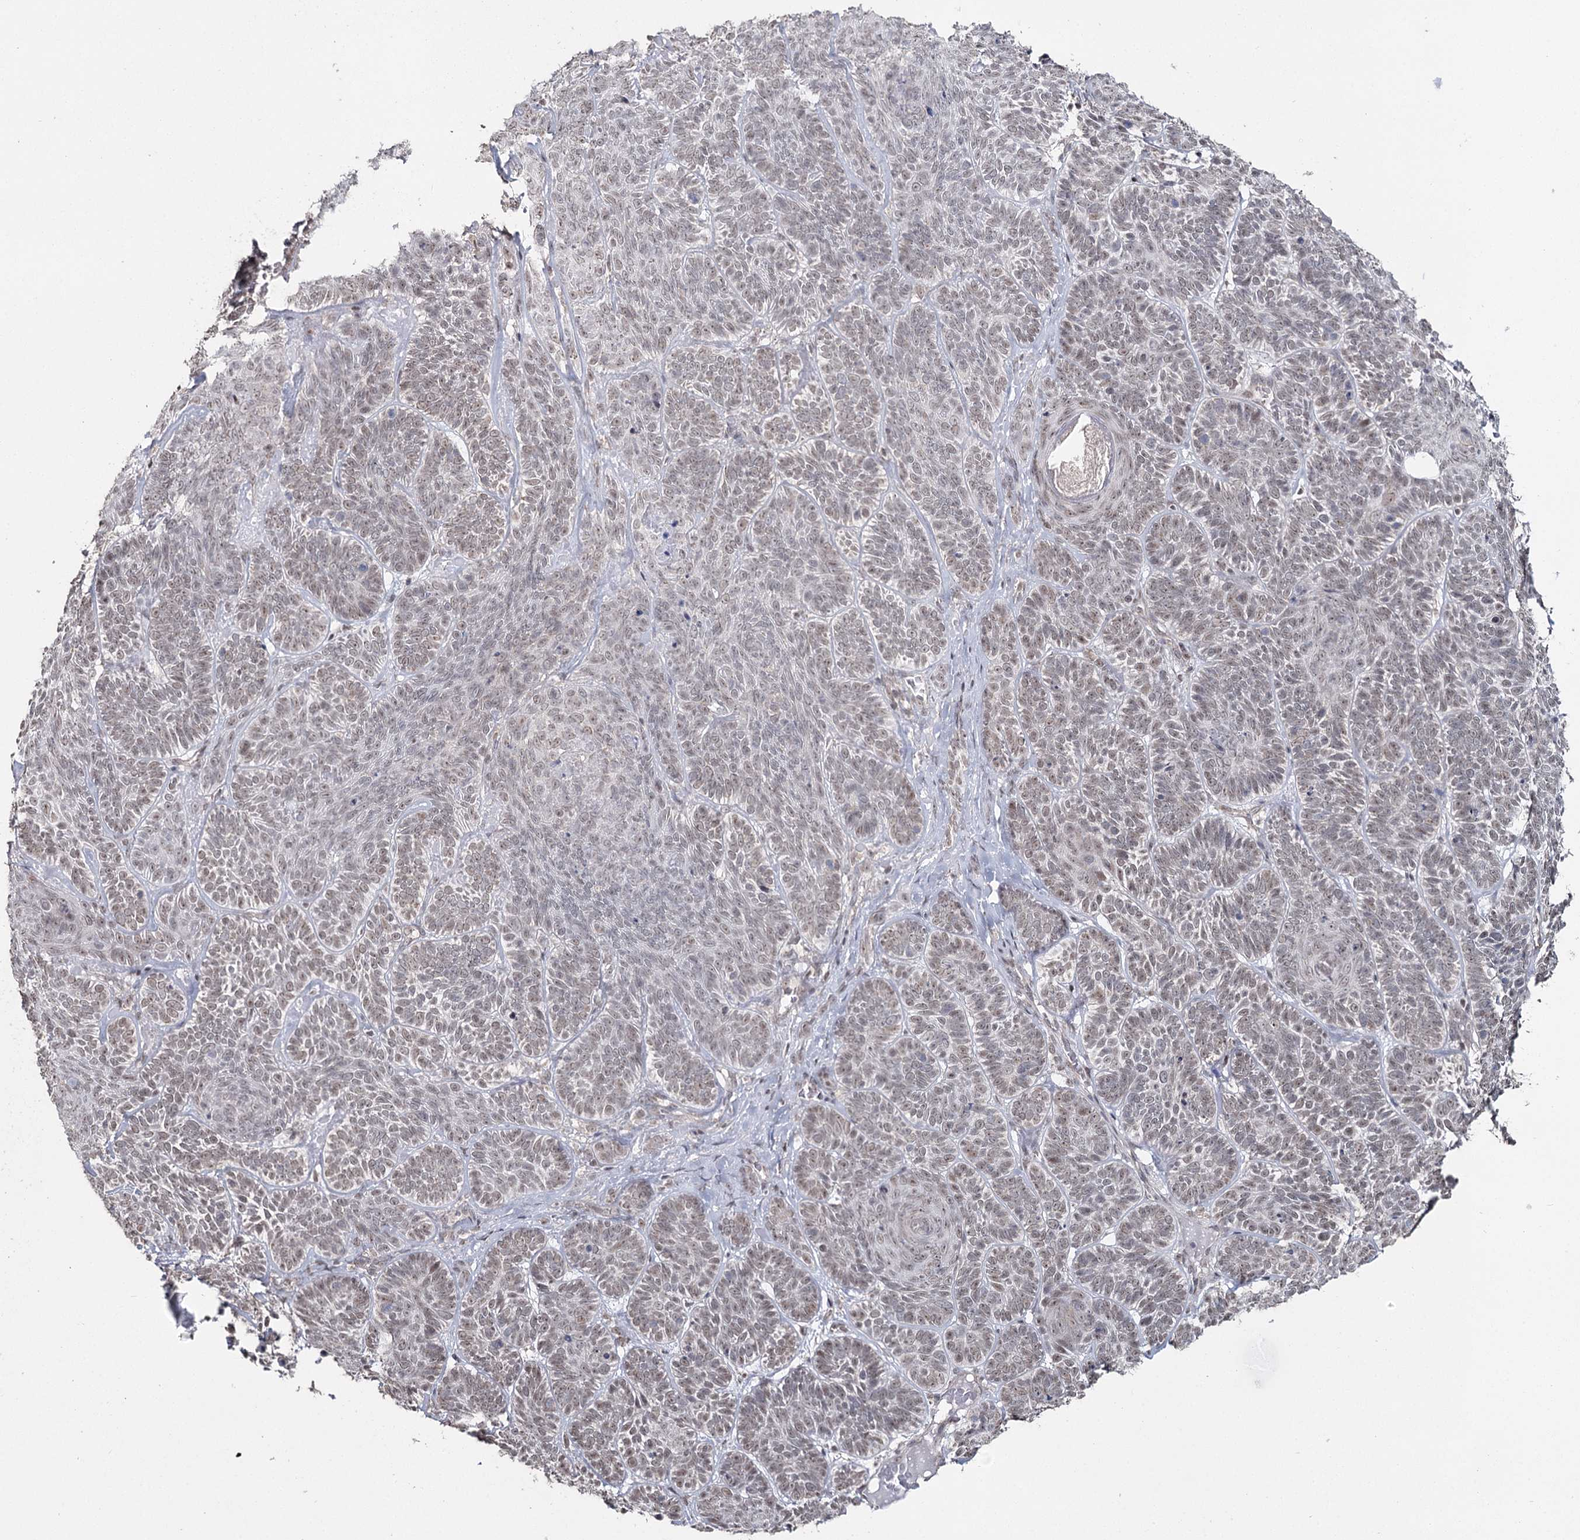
{"staining": {"intensity": "weak", "quantity": "25%-75%", "location": "nuclear"}, "tissue": "skin cancer", "cell_type": "Tumor cells", "image_type": "cancer", "snomed": [{"axis": "morphology", "description": "Basal cell carcinoma"}, {"axis": "topography", "description": "Skin"}], "caption": "The photomicrograph displays staining of skin cancer, revealing weak nuclear protein positivity (brown color) within tumor cells.", "gene": "PDHX", "patient": {"sex": "male", "age": 85}}